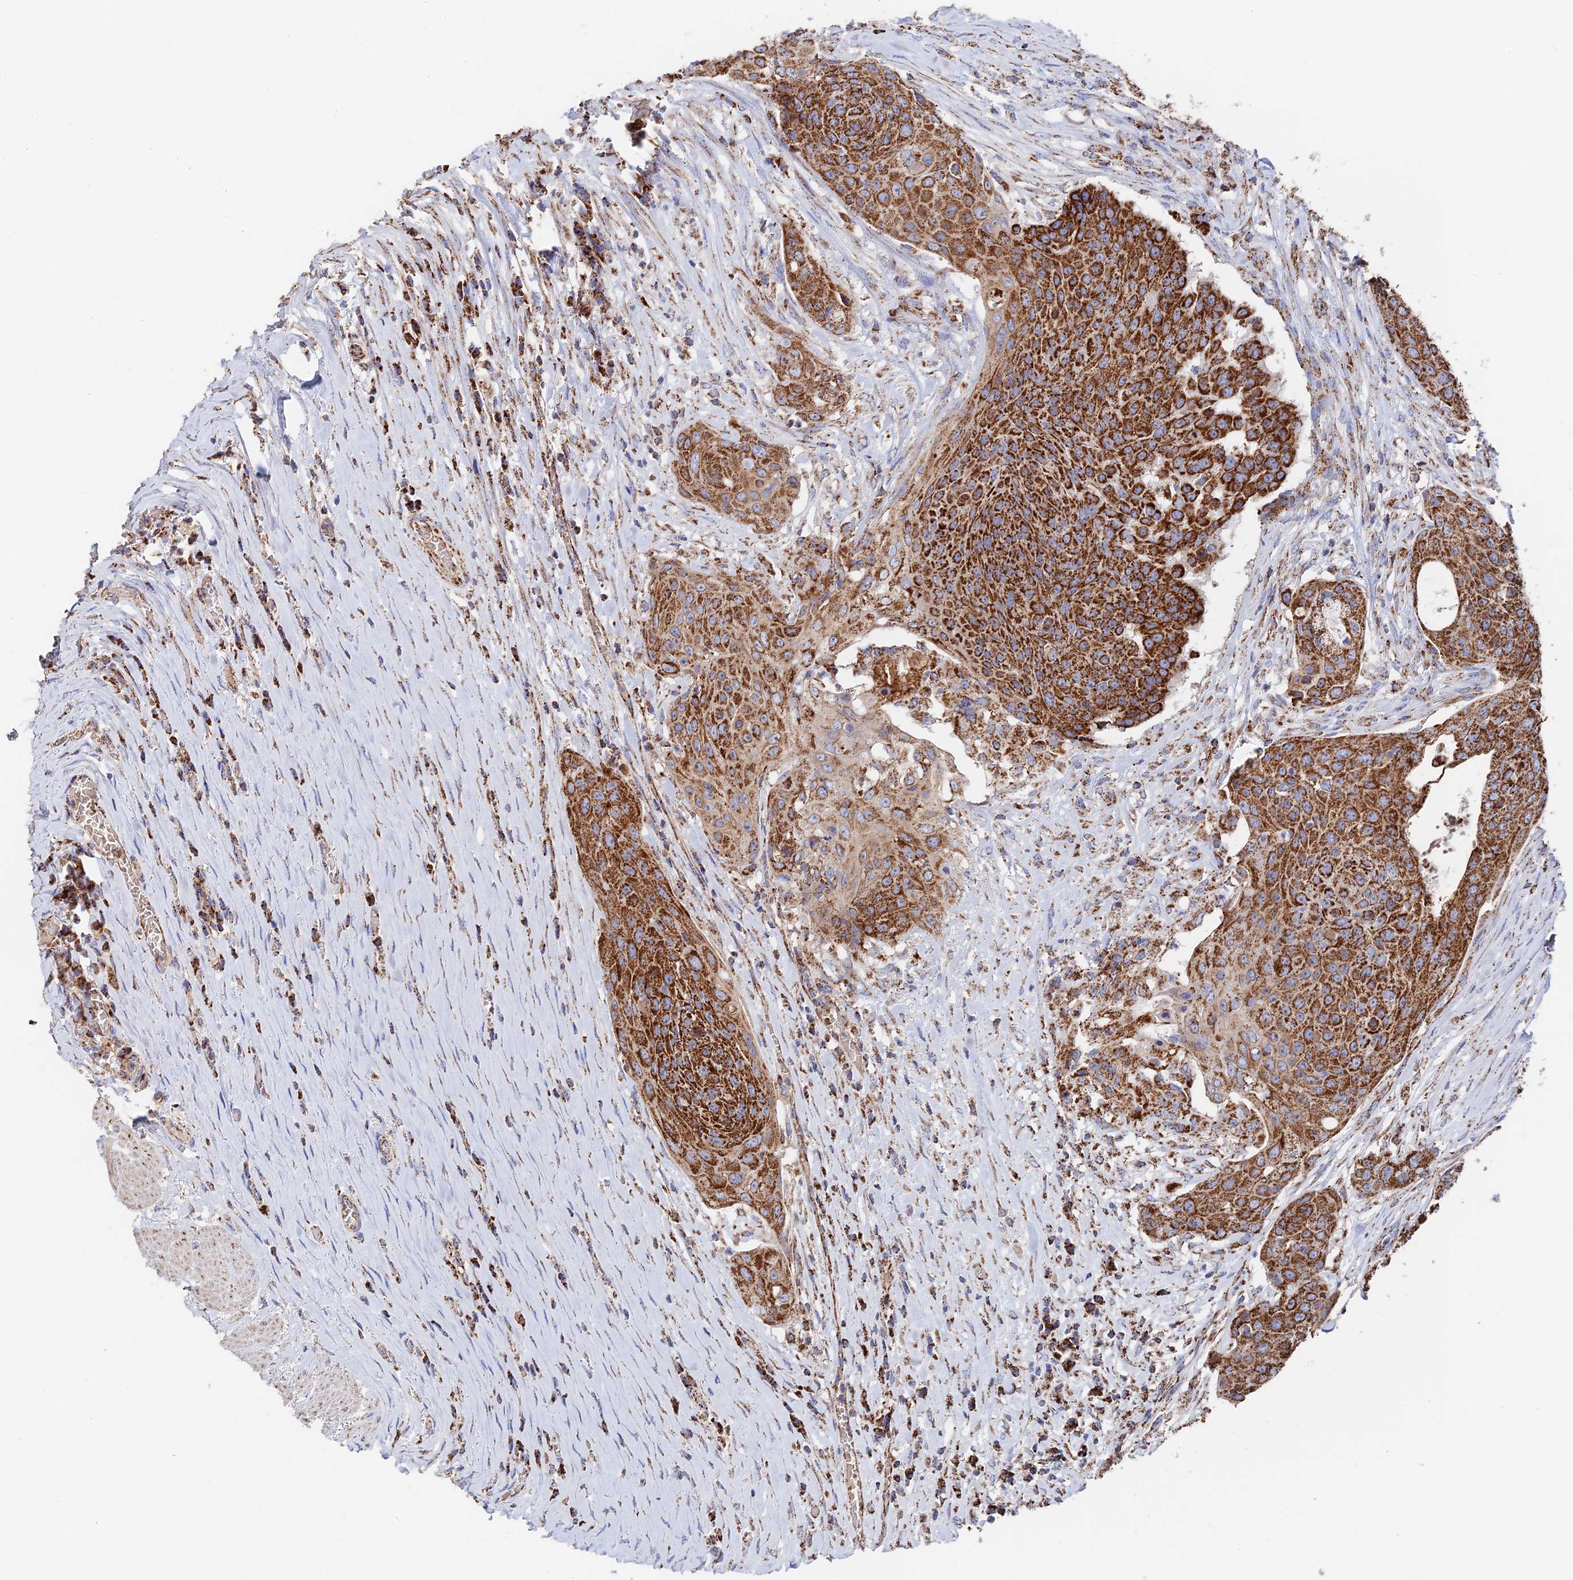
{"staining": {"intensity": "strong", "quantity": ">75%", "location": "cytoplasmic/membranous"}, "tissue": "urothelial cancer", "cell_type": "Tumor cells", "image_type": "cancer", "snomed": [{"axis": "morphology", "description": "Urothelial carcinoma, High grade"}, {"axis": "topography", "description": "Urinary bladder"}], "caption": "Tumor cells demonstrate high levels of strong cytoplasmic/membranous positivity in approximately >75% of cells in human urothelial cancer.", "gene": "HAUS8", "patient": {"sex": "female", "age": 63}}